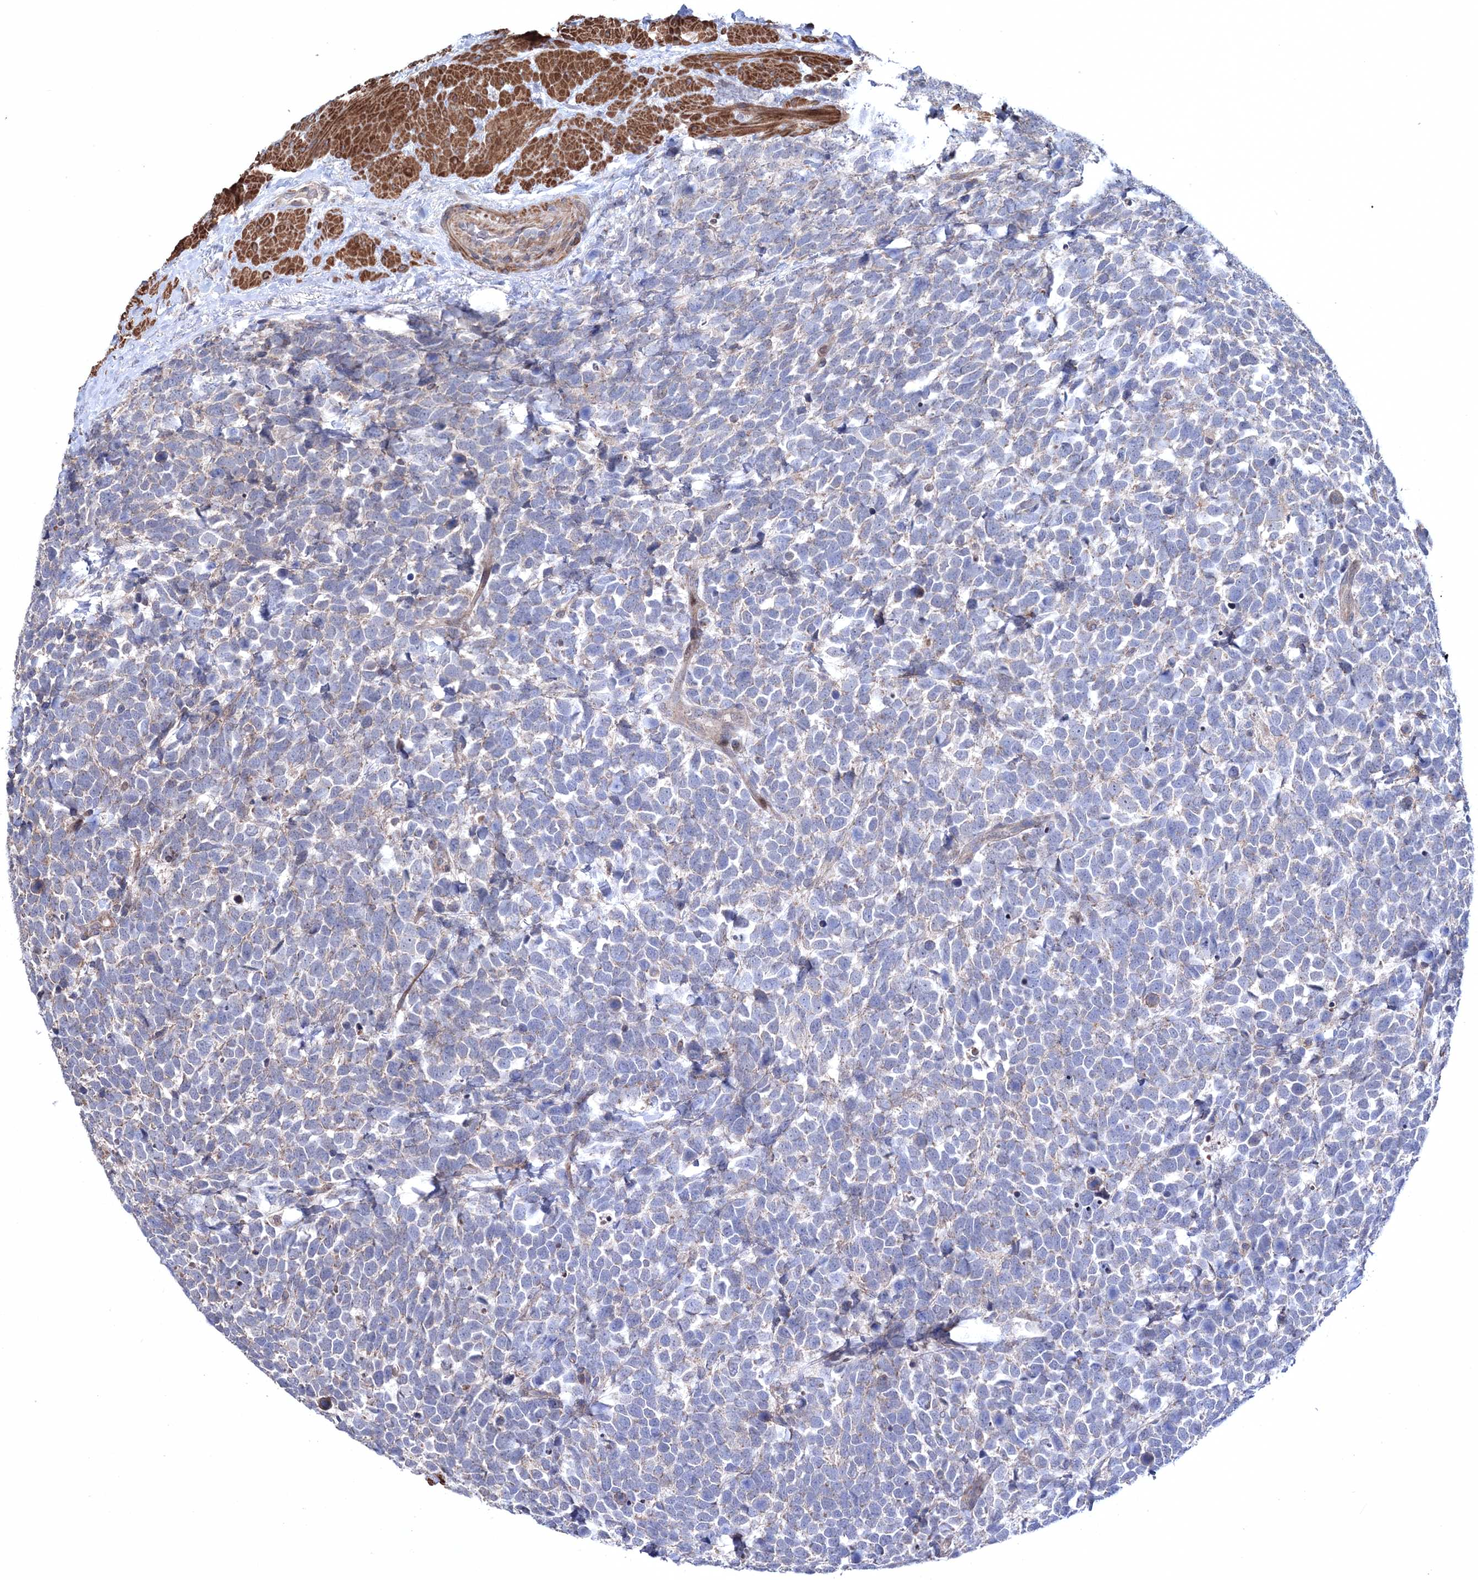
{"staining": {"intensity": "weak", "quantity": "<25%", "location": "cytoplasmic/membranous"}, "tissue": "urothelial cancer", "cell_type": "Tumor cells", "image_type": "cancer", "snomed": [{"axis": "morphology", "description": "Urothelial carcinoma, High grade"}, {"axis": "topography", "description": "Urinary bladder"}], "caption": "DAB immunohistochemical staining of human urothelial cancer shows no significant expression in tumor cells.", "gene": "PPP2R2B", "patient": {"sex": "female", "age": 82}}